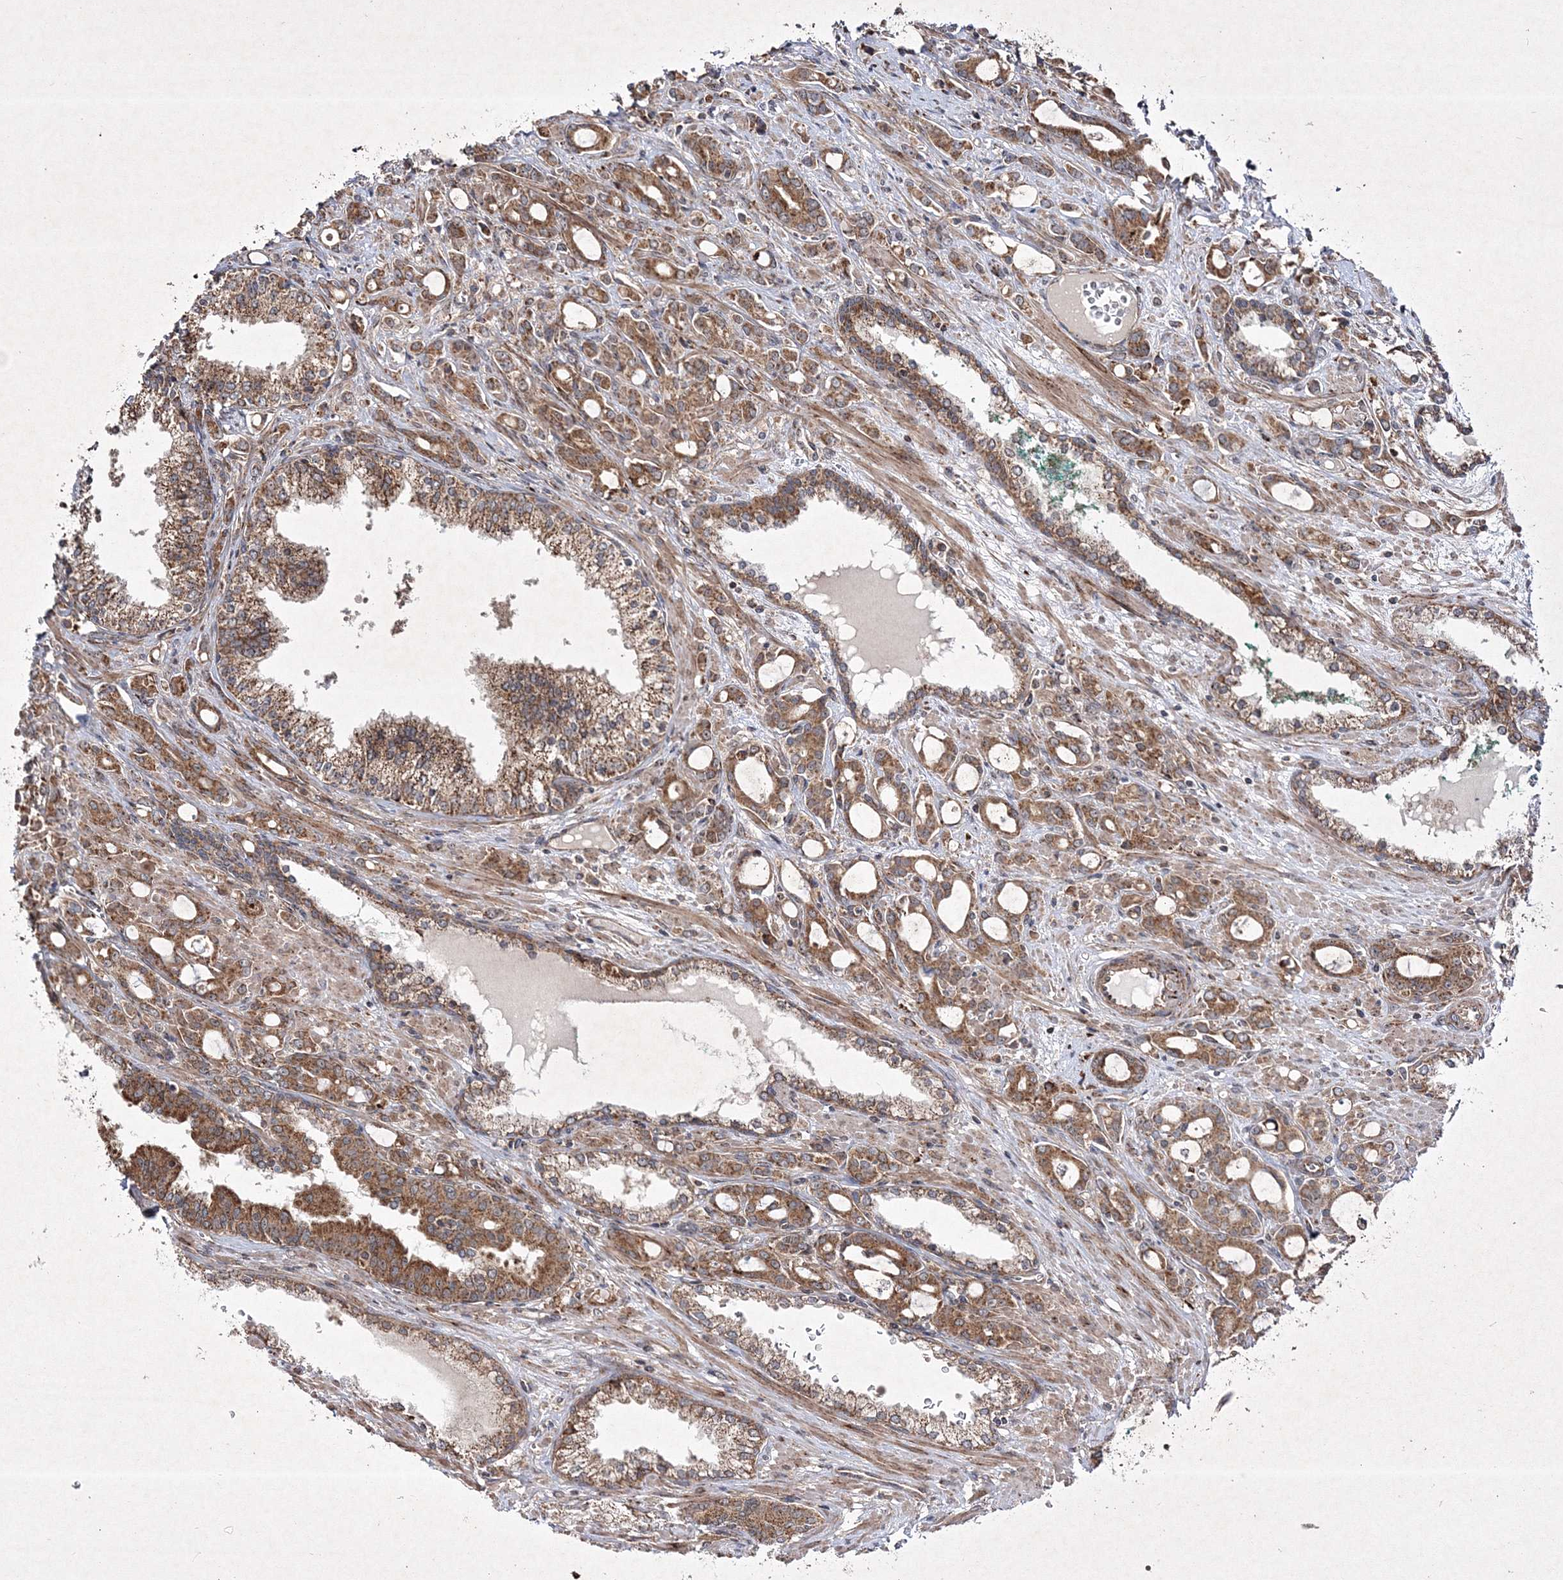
{"staining": {"intensity": "moderate", "quantity": ">75%", "location": "cytoplasmic/membranous"}, "tissue": "prostate cancer", "cell_type": "Tumor cells", "image_type": "cancer", "snomed": [{"axis": "morphology", "description": "Adenocarcinoma, High grade"}, {"axis": "topography", "description": "Prostate"}], "caption": "Prostate cancer (adenocarcinoma (high-grade)) stained for a protein (brown) displays moderate cytoplasmic/membranous positive positivity in approximately >75% of tumor cells.", "gene": "SCRN3", "patient": {"sex": "male", "age": 72}}